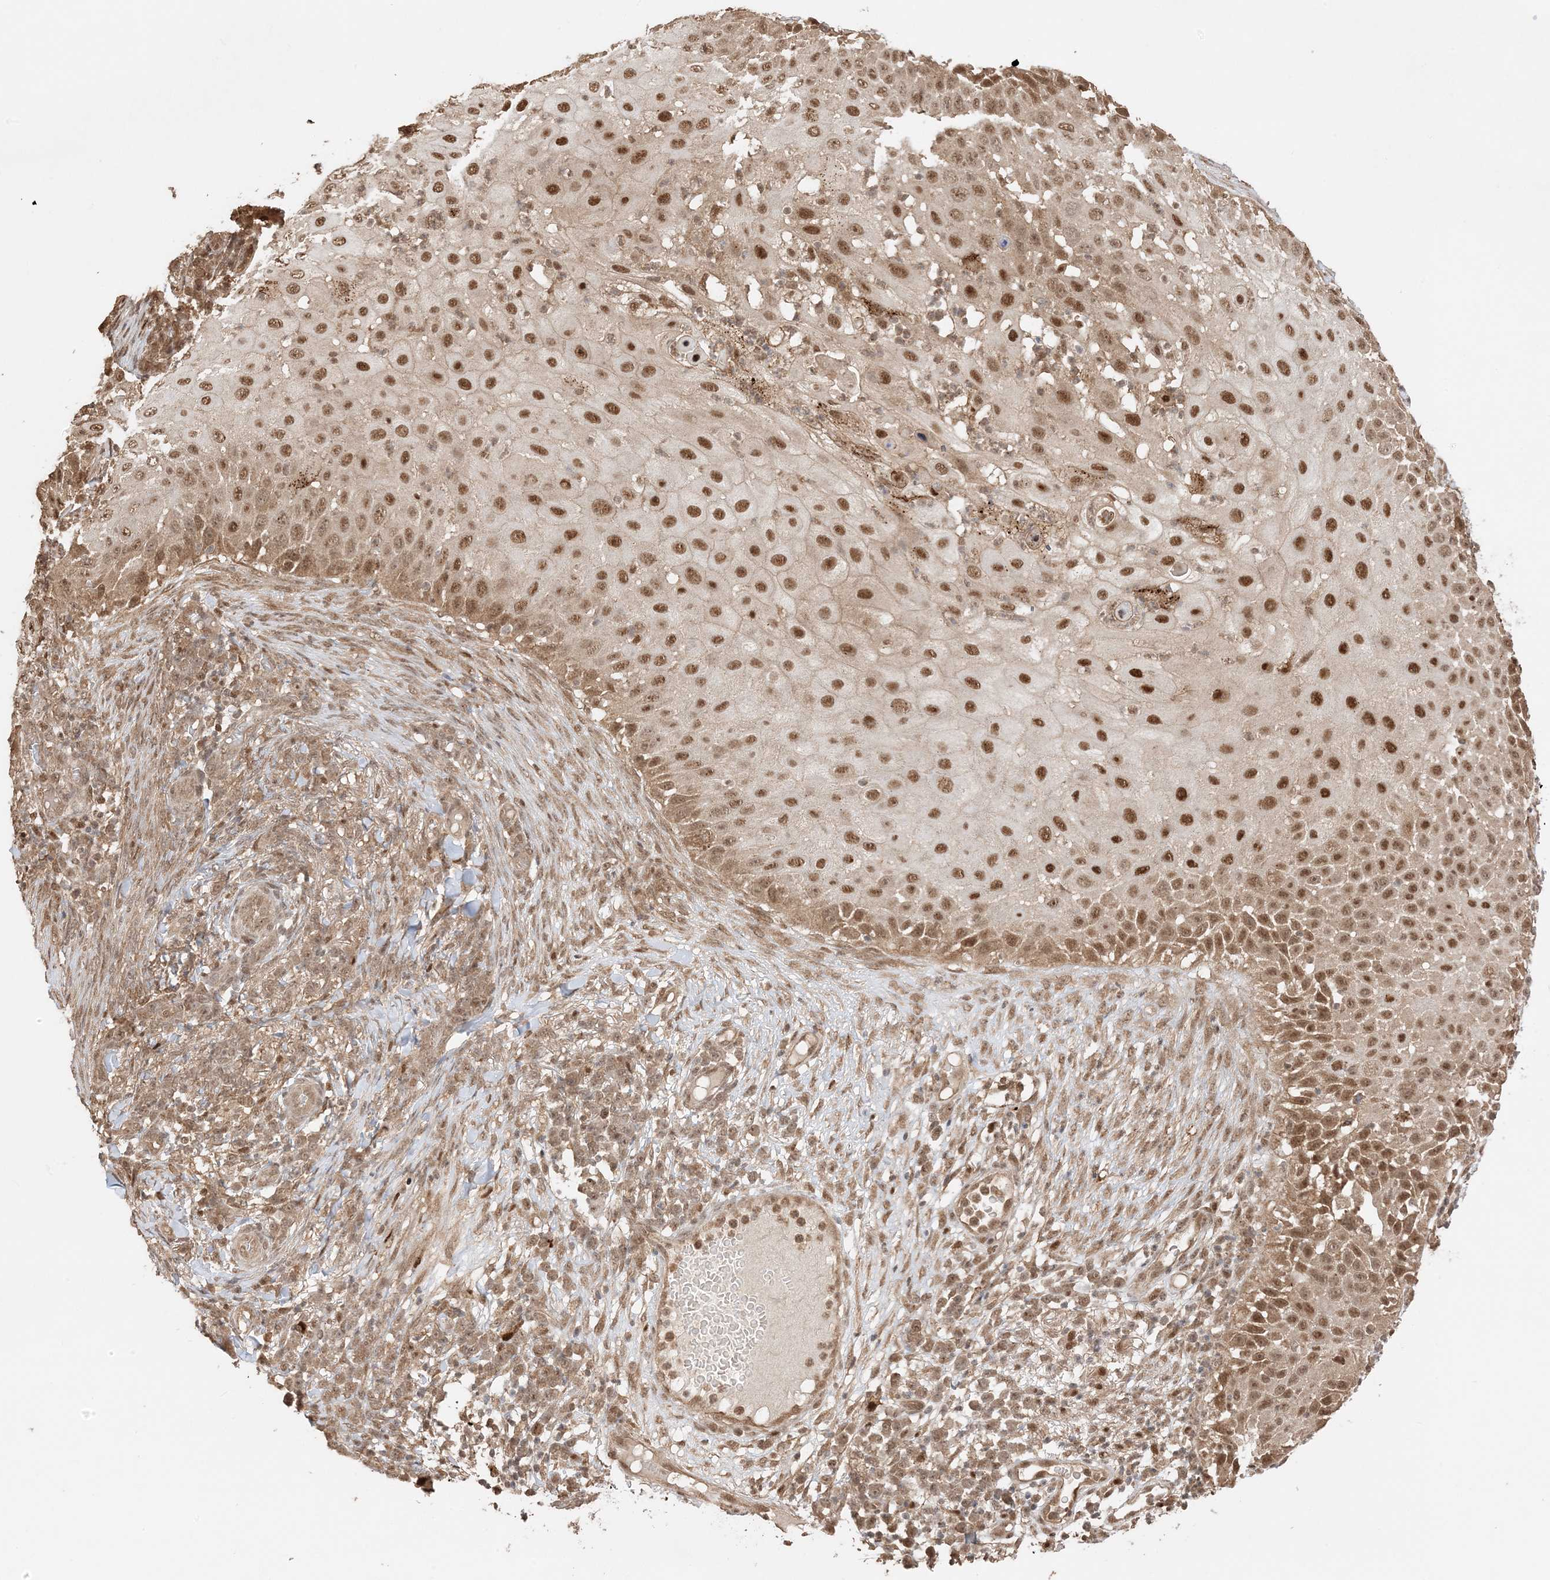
{"staining": {"intensity": "moderate", "quantity": ">75%", "location": "cytoplasmic/membranous,nuclear"}, "tissue": "skin cancer", "cell_type": "Tumor cells", "image_type": "cancer", "snomed": [{"axis": "morphology", "description": "Squamous cell carcinoma, NOS"}, {"axis": "topography", "description": "Skin"}], "caption": "DAB (3,3'-diaminobenzidine) immunohistochemical staining of skin cancer (squamous cell carcinoma) reveals moderate cytoplasmic/membranous and nuclear protein staining in approximately >75% of tumor cells. The protein is shown in brown color, while the nuclei are stained blue.", "gene": "ZBTB41", "patient": {"sex": "female", "age": 44}}